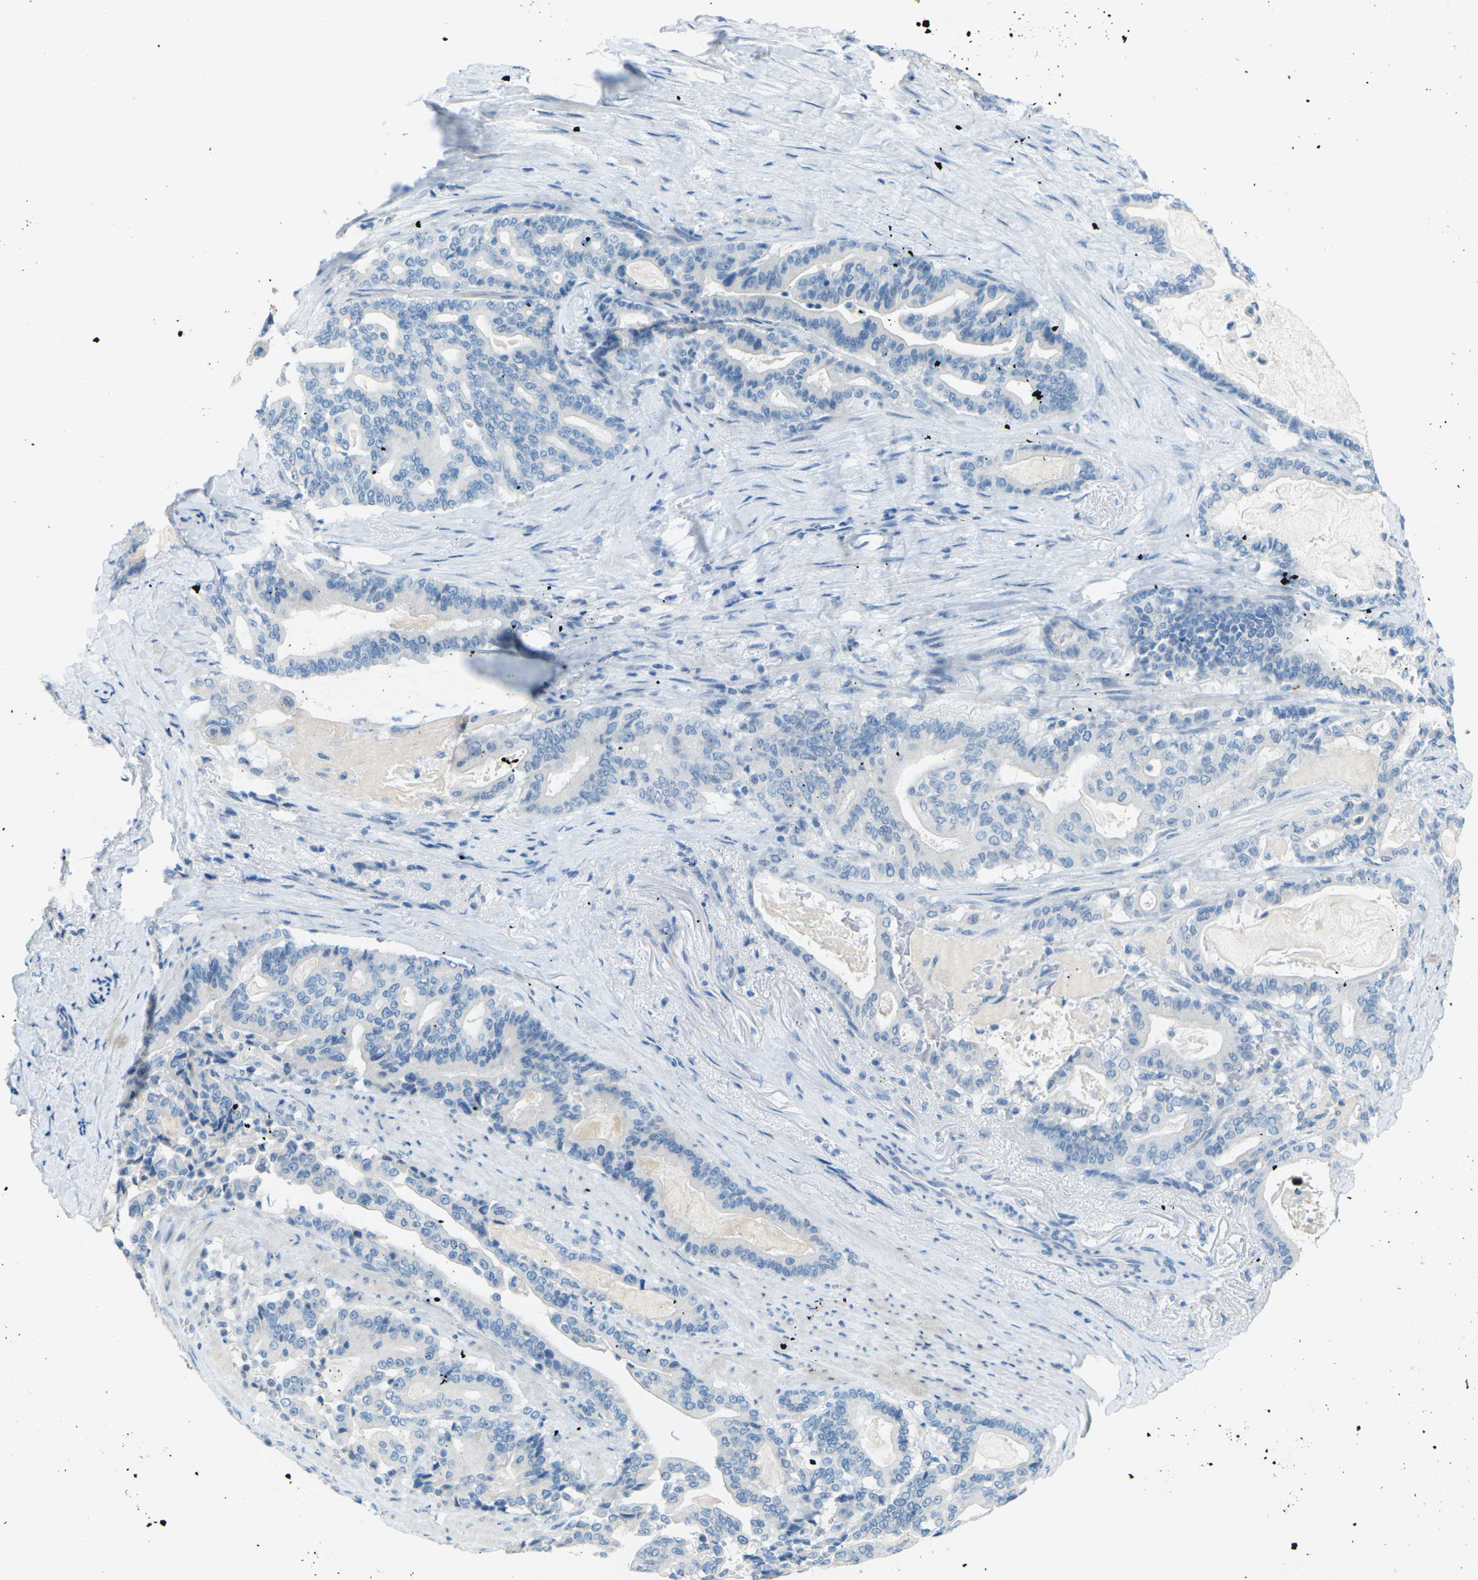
{"staining": {"intensity": "negative", "quantity": "none", "location": "none"}, "tissue": "pancreatic cancer", "cell_type": "Tumor cells", "image_type": "cancer", "snomed": [{"axis": "morphology", "description": "Adenocarcinoma, NOS"}, {"axis": "topography", "description": "Pancreas"}], "caption": "Immunohistochemistry image of neoplastic tissue: pancreatic adenocarcinoma stained with DAB demonstrates no significant protein positivity in tumor cells. The staining is performed using DAB brown chromogen with nuclei counter-stained in using hematoxylin.", "gene": "CDH16", "patient": {"sex": "male", "age": 63}}